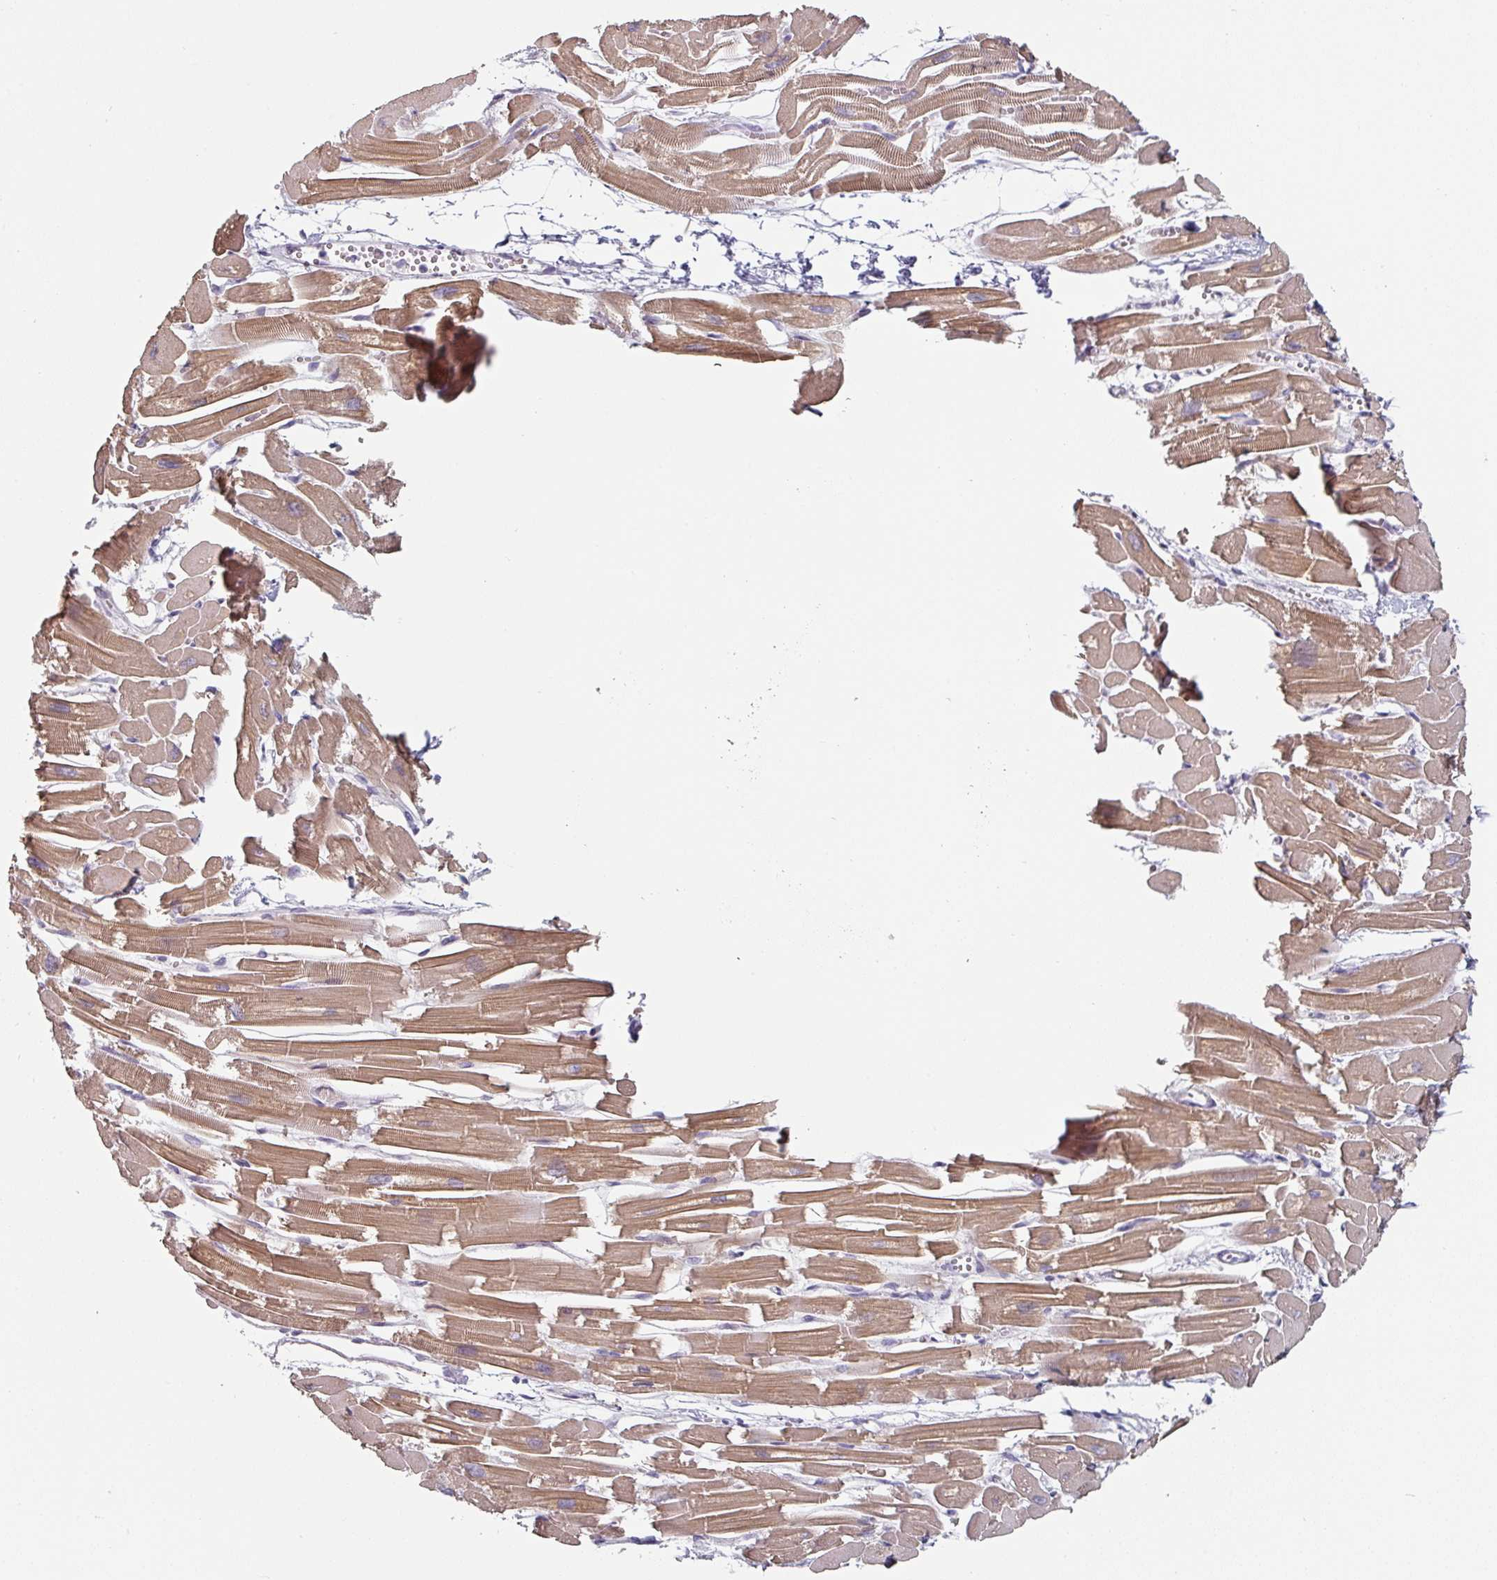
{"staining": {"intensity": "moderate", "quantity": ">75%", "location": "cytoplasmic/membranous"}, "tissue": "heart muscle", "cell_type": "Cardiomyocytes", "image_type": "normal", "snomed": [{"axis": "morphology", "description": "Normal tissue, NOS"}, {"axis": "topography", "description": "Heart"}], "caption": "Brown immunohistochemical staining in unremarkable heart muscle shows moderate cytoplasmic/membranous expression in about >75% of cardiomyocytes. The staining is performed using DAB (3,3'-diaminobenzidine) brown chromogen to label protein expression. The nuclei are counter-stained blue using hematoxylin.", "gene": "ZBTB6", "patient": {"sex": "male", "age": 54}}